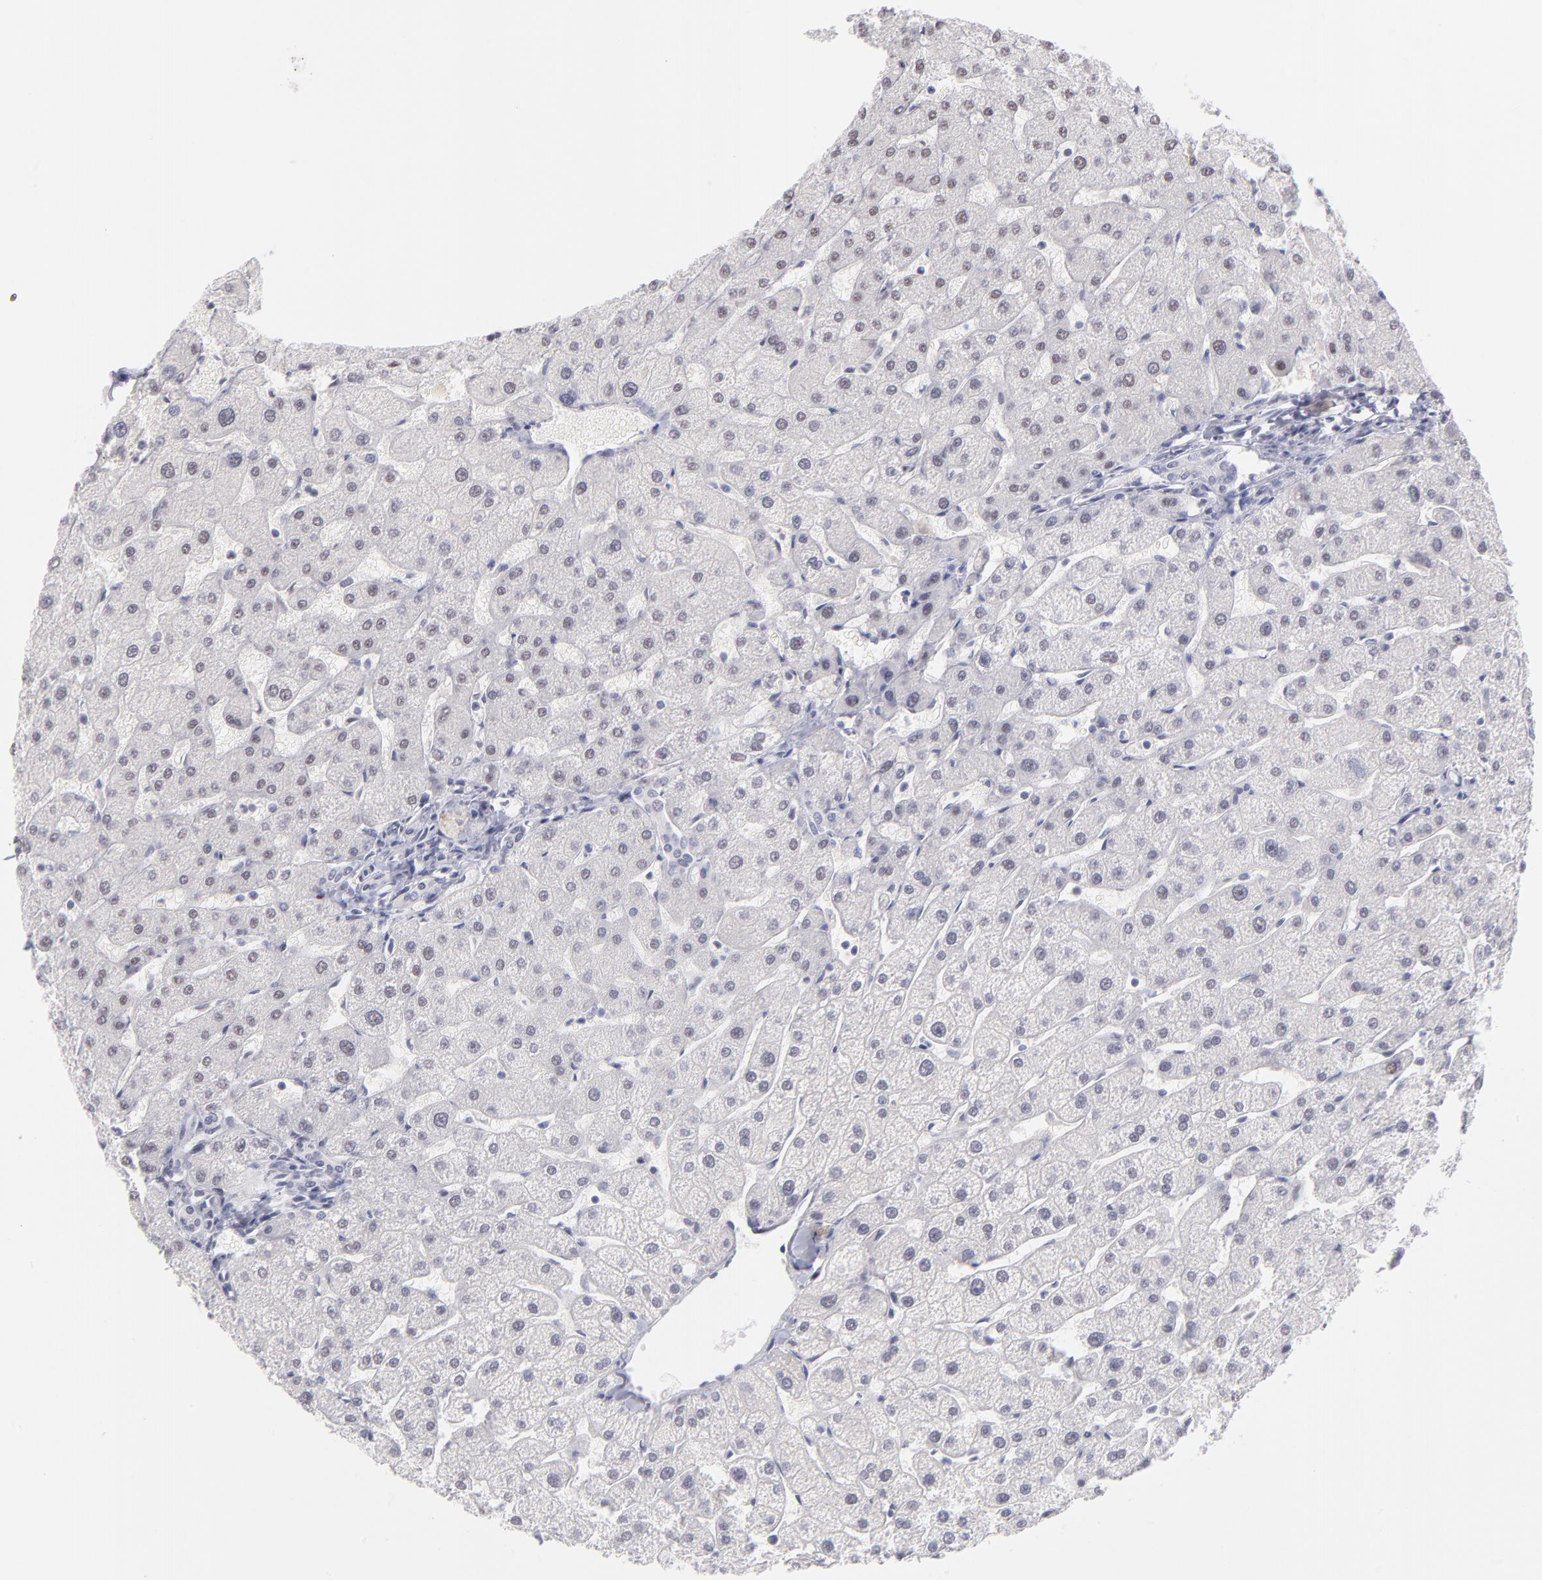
{"staining": {"intensity": "negative", "quantity": "none", "location": "none"}, "tissue": "liver", "cell_type": "Cholangiocytes", "image_type": "normal", "snomed": [{"axis": "morphology", "description": "Normal tissue, NOS"}, {"axis": "topography", "description": "Liver"}], "caption": "This image is of benign liver stained with immunohistochemistry (IHC) to label a protein in brown with the nuclei are counter-stained blue. There is no positivity in cholangiocytes.", "gene": "CDC25C", "patient": {"sex": "male", "age": 67}}